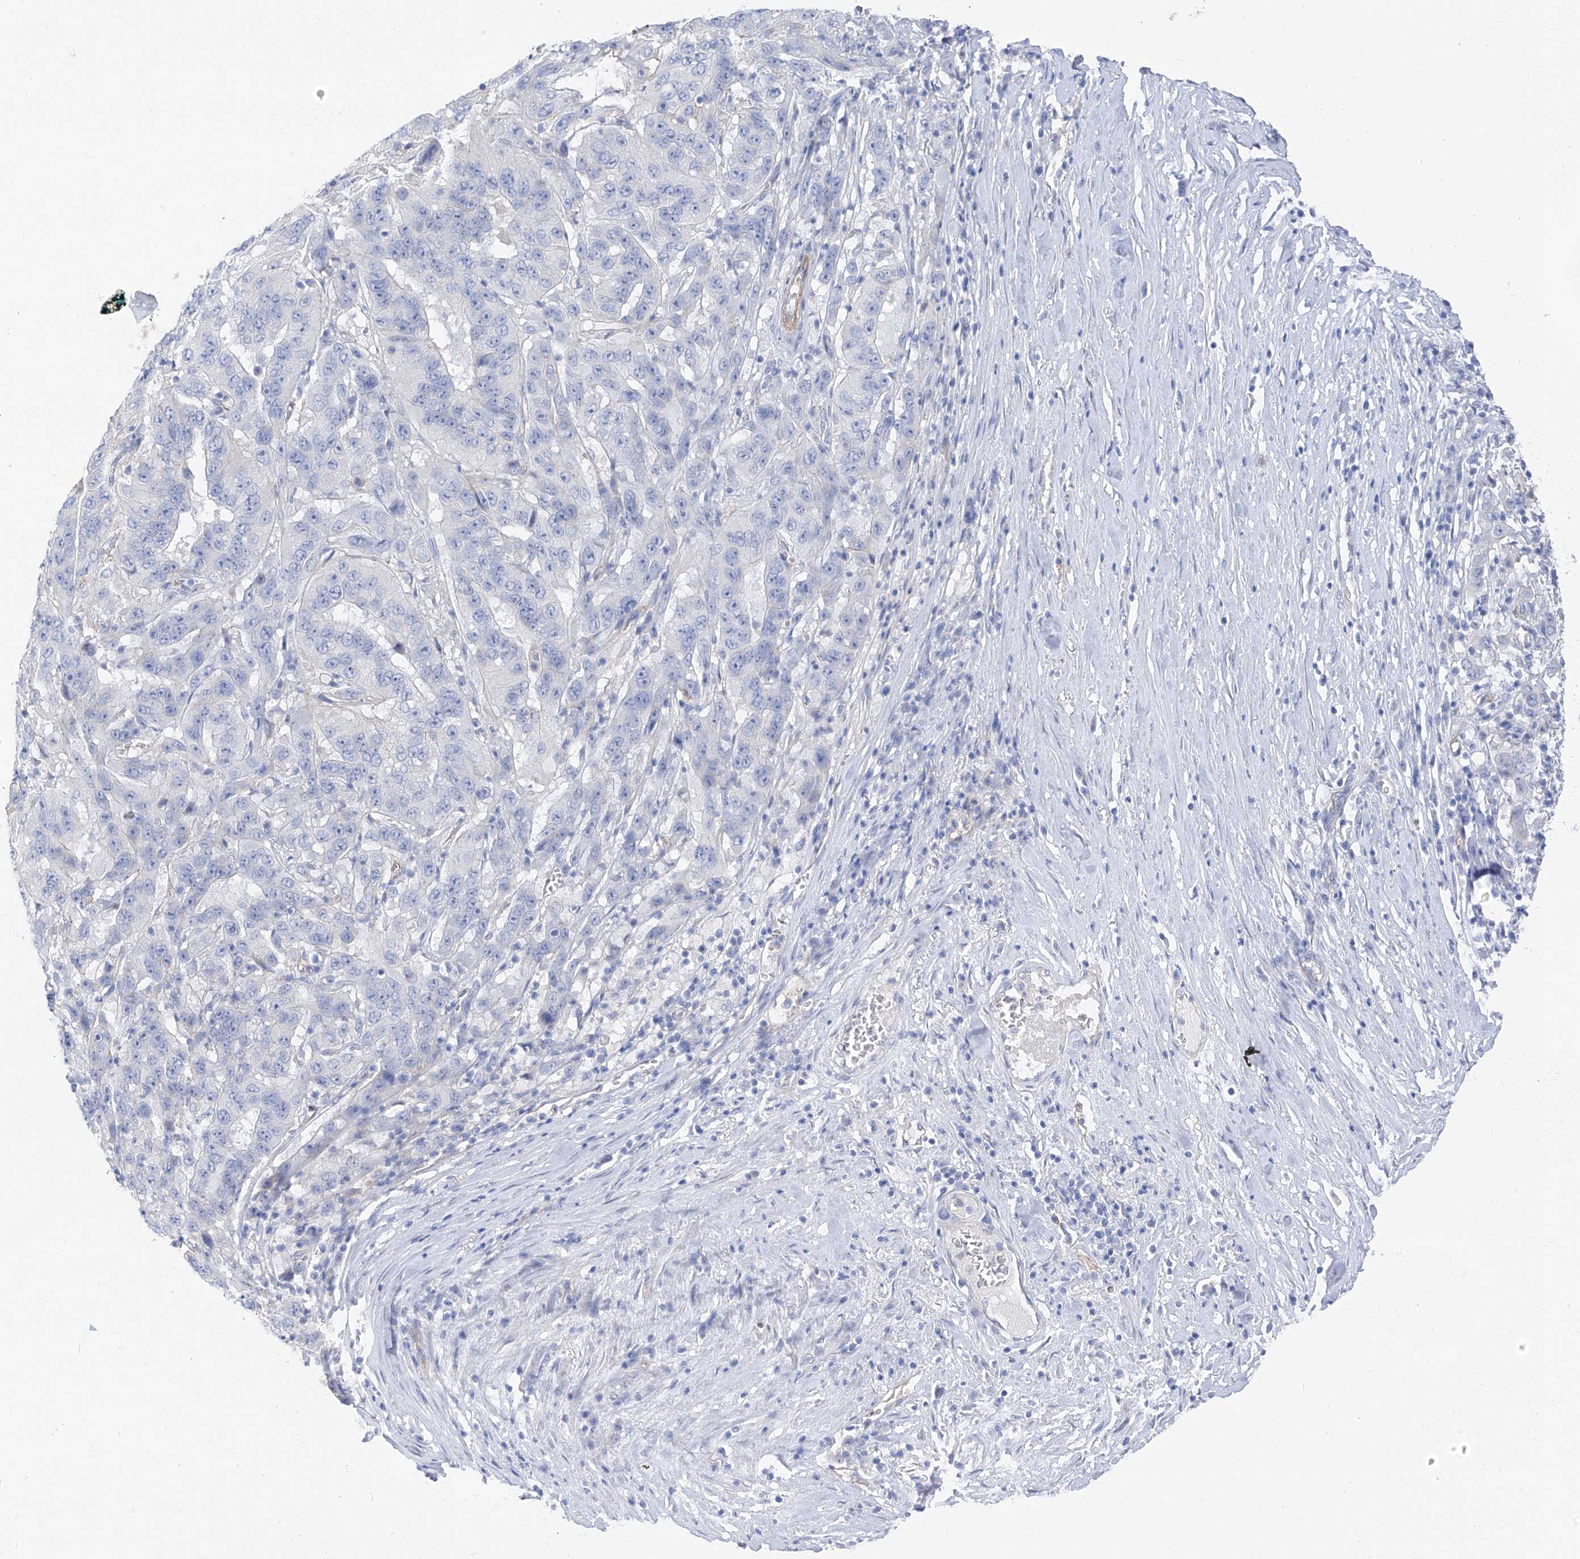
{"staining": {"intensity": "negative", "quantity": "none", "location": "none"}, "tissue": "pancreatic cancer", "cell_type": "Tumor cells", "image_type": "cancer", "snomed": [{"axis": "morphology", "description": "Adenocarcinoma, NOS"}, {"axis": "topography", "description": "Pancreas"}], "caption": "Tumor cells are negative for brown protein staining in pancreatic adenocarcinoma.", "gene": "ITGA9", "patient": {"sex": "male", "age": 63}}